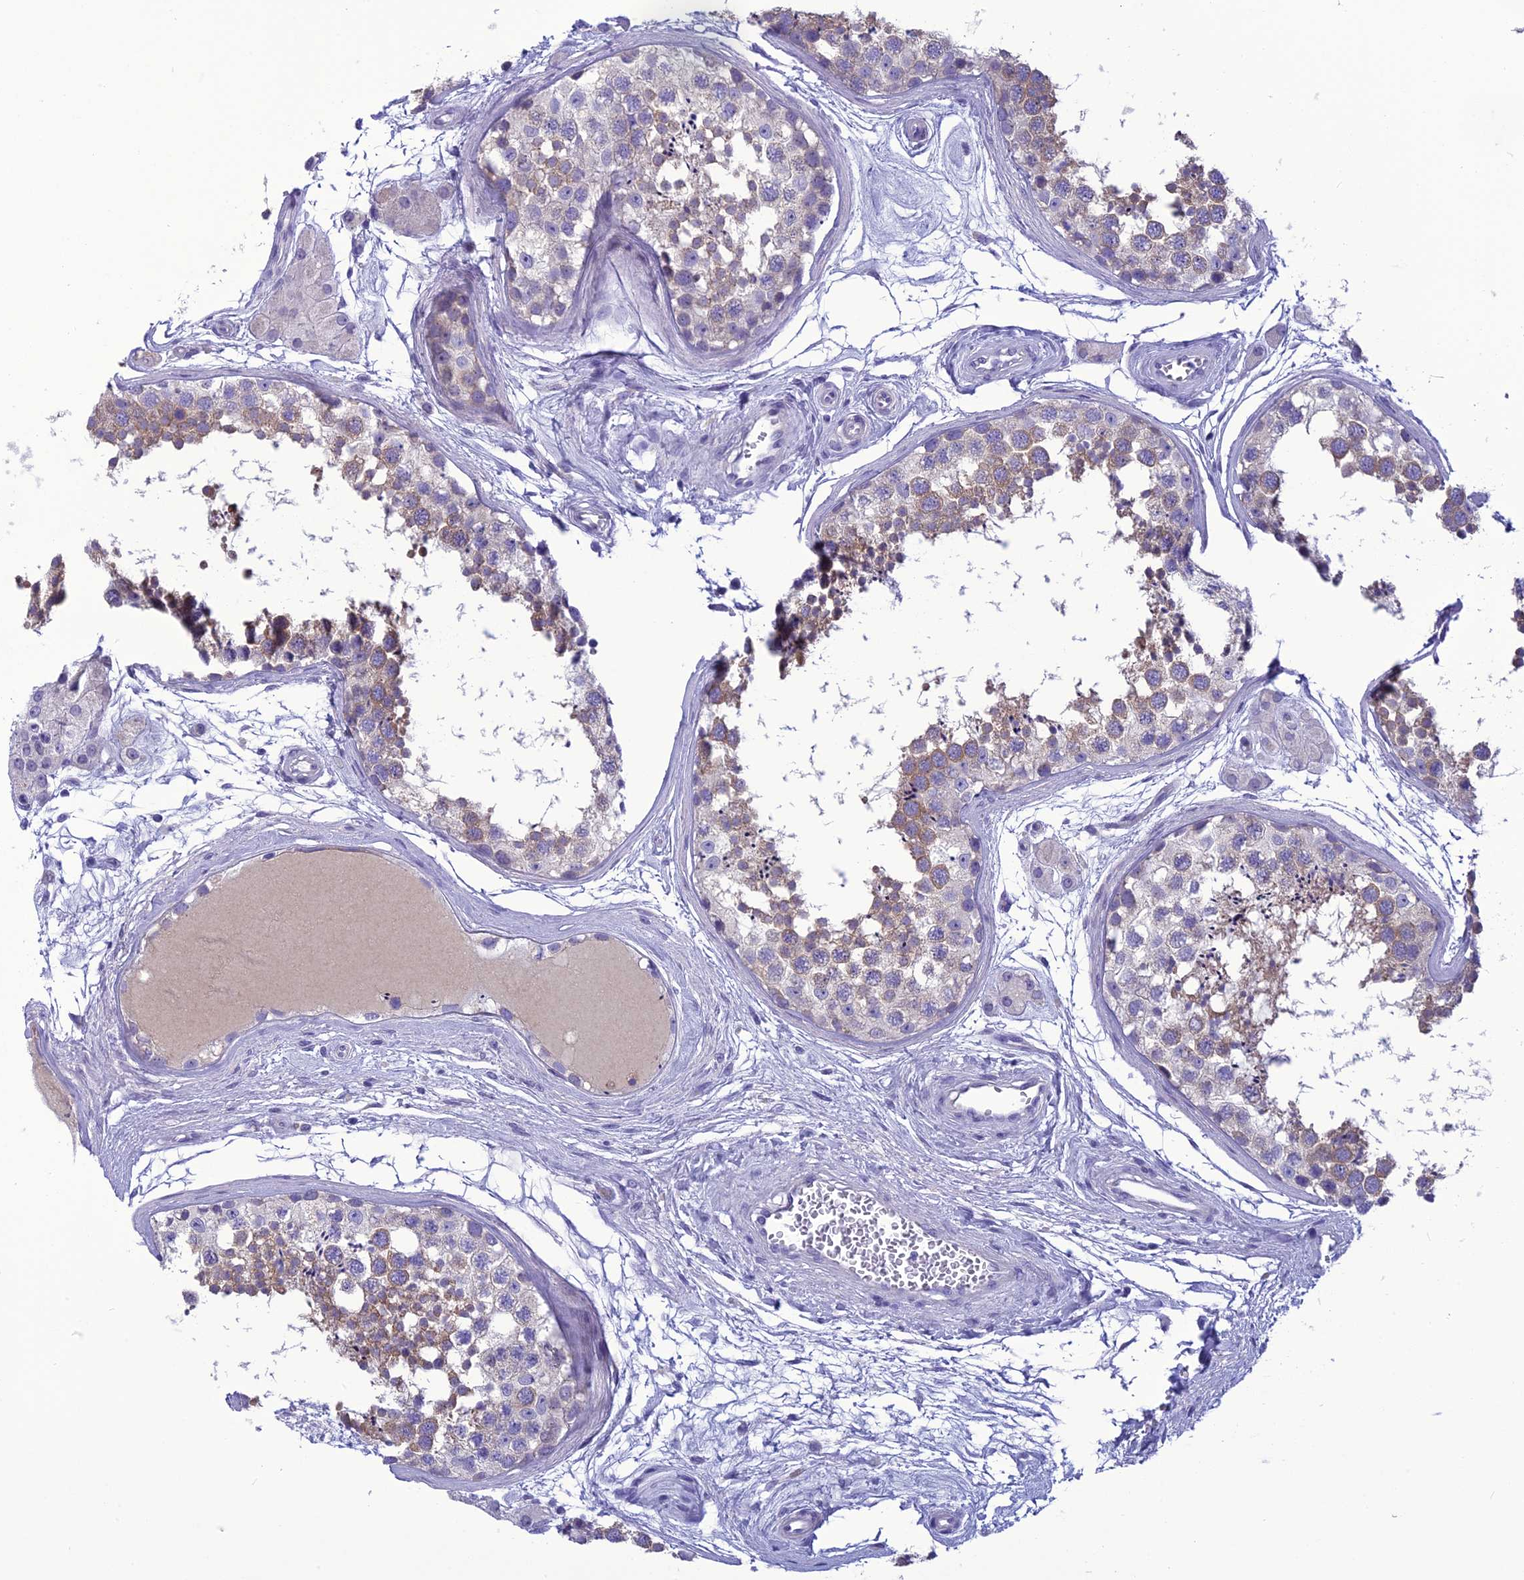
{"staining": {"intensity": "weak", "quantity": "25%-75%", "location": "cytoplasmic/membranous"}, "tissue": "testis", "cell_type": "Cells in seminiferous ducts", "image_type": "normal", "snomed": [{"axis": "morphology", "description": "Normal tissue, NOS"}, {"axis": "topography", "description": "Testis"}], "caption": "Protein positivity by immunohistochemistry reveals weak cytoplasmic/membranous positivity in about 25%-75% of cells in seminiferous ducts in benign testis.", "gene": "BBS2", "patient": {"sex": "male", "age": 56}}